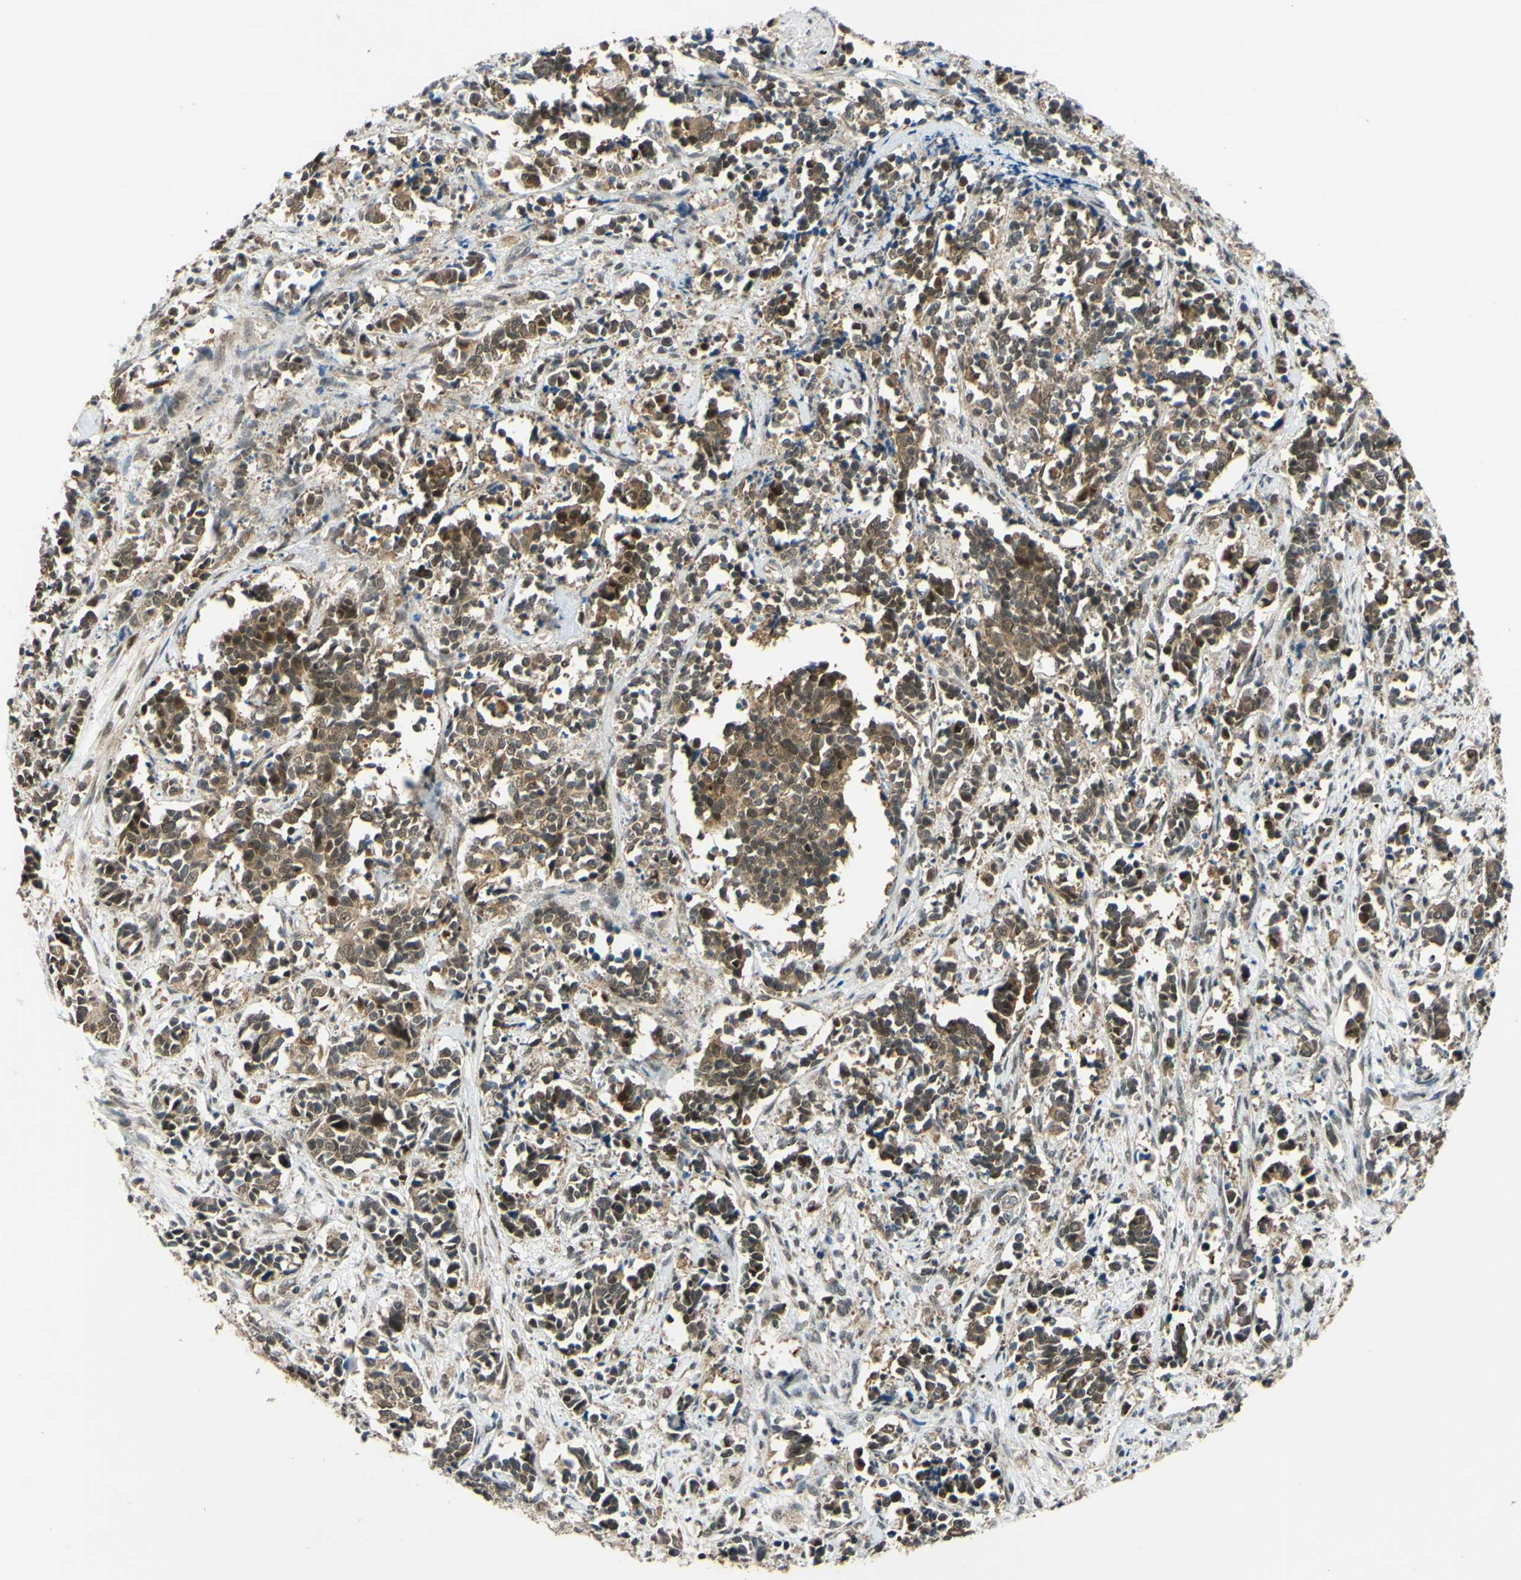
{"staining": {"intensity": "weak", "quantity": ">75%", "location": "cytoplasmic/membranous"}, "tissue": "cervical cancer", "cell_type": "Tumor cells", "image_type": "cancer", "snomed": [{"axis": "morphology", "description": "Normal tissue, NOS"}, {"axis": "morphology", "description": "Squamous cell carcinoma, NOS"}, {"axis": "topography", "description": "Cervix"}], "caption": "About >75% of tumor cells in squamous cell carcinoma (cervical) display weak cytoplasmic/membranous protein expression as visualized by brown immunohistochemical staining.", "gene": "ABCC8", "patient": {"sex": "female", "age": 35}}